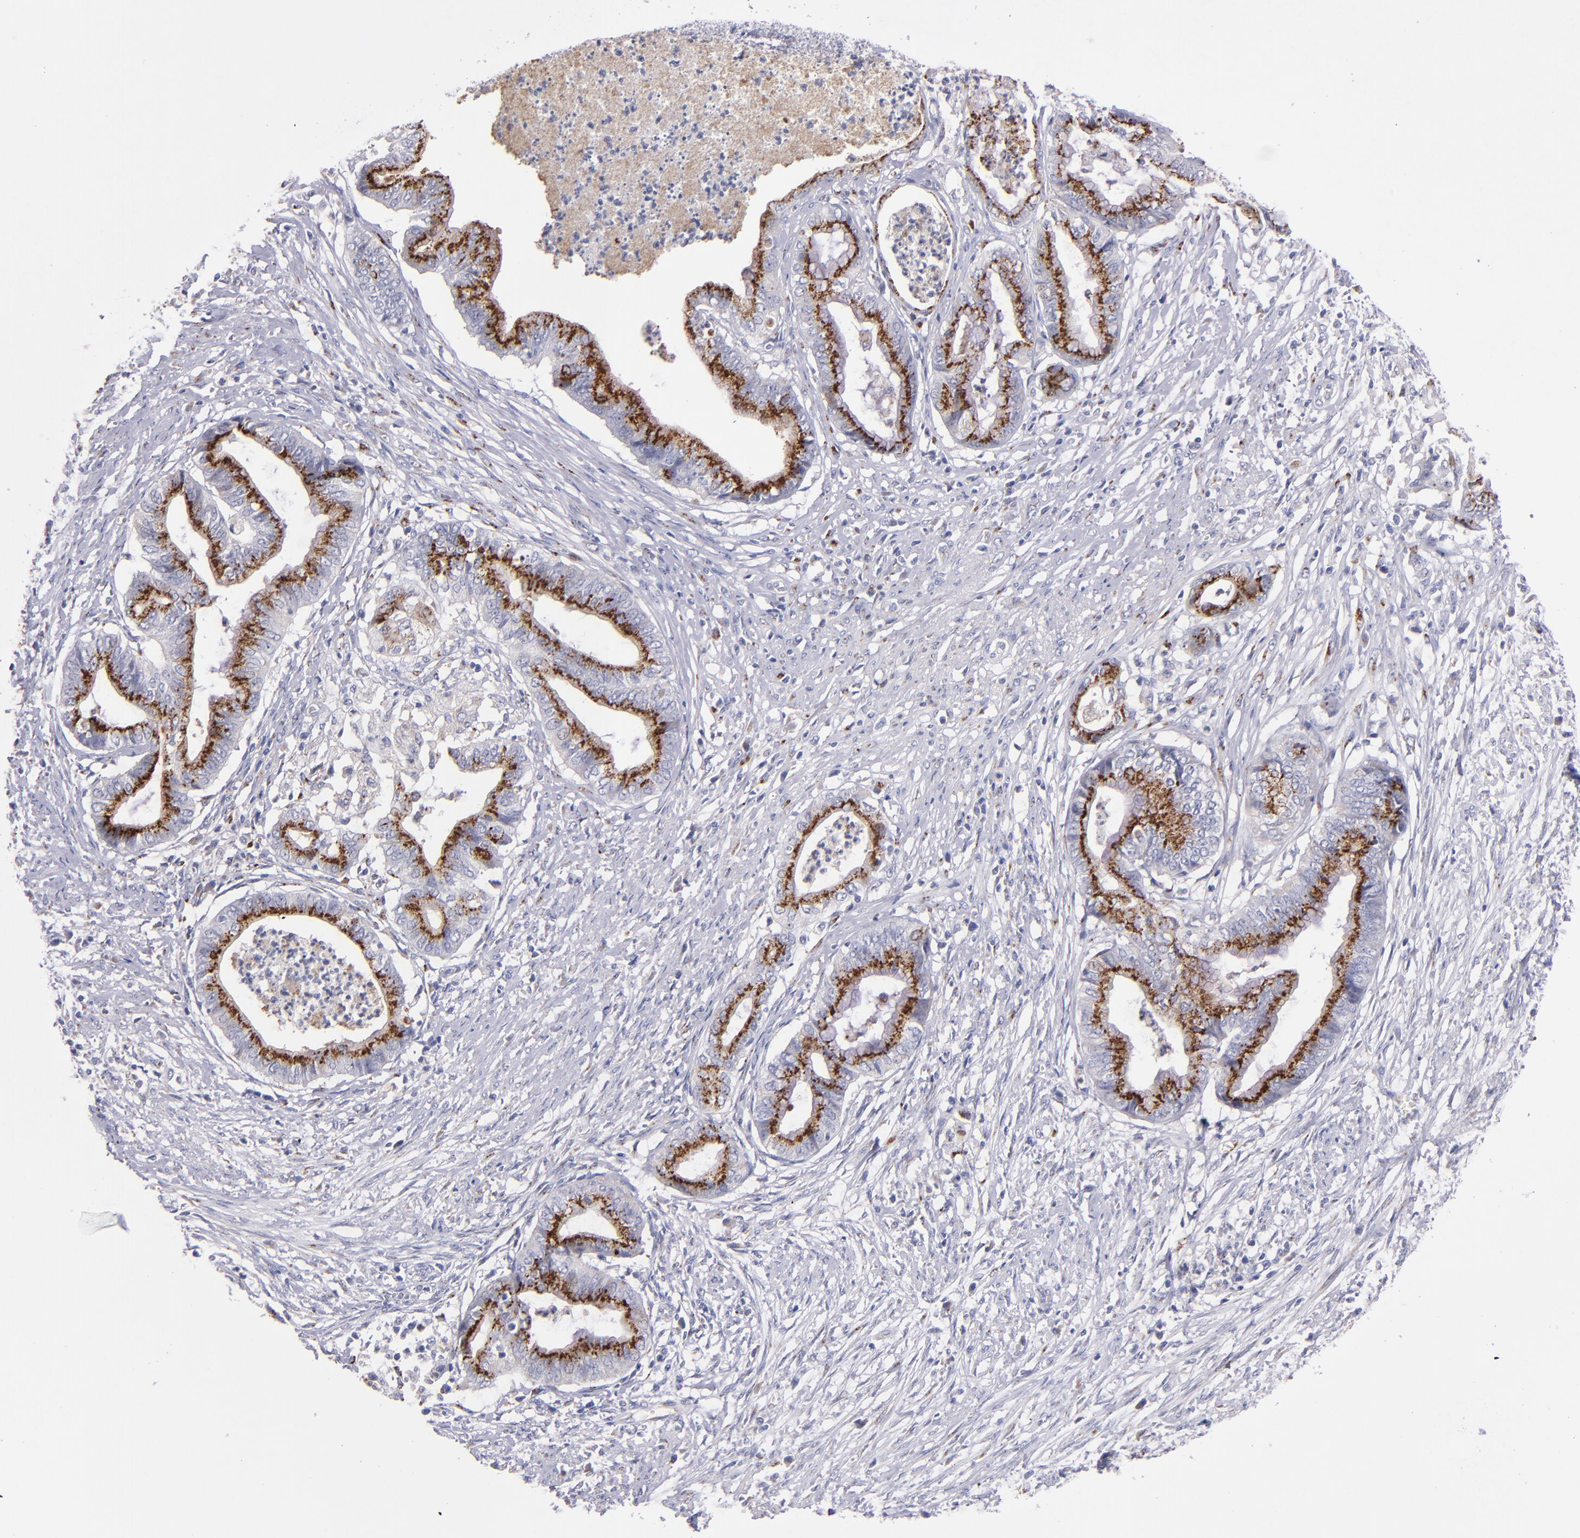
{"staining": {"intensity": "strong", "quantity": ">75%", "location": "cytoplasmic/membranous"}, "tissue": "endometrial cancer", "cell_type": "Tumor cells", "image_type": "cancer", "snomed": [{"axis": "morphology", "description": "Necrosis, NOS"}, {"axis": "morphology", "description": "Adenocarcinoma, NOS"}, {"axis": "topography", "description": "Endometrium"}], "caption": "IHC of endometrial adenocarcinoma shows high levels of strong cytoplasmic/membranous positivity in approximately >75% of tumor cells.", "gene": "RAB41", "patient": {"sex": "female", "age": 79}}